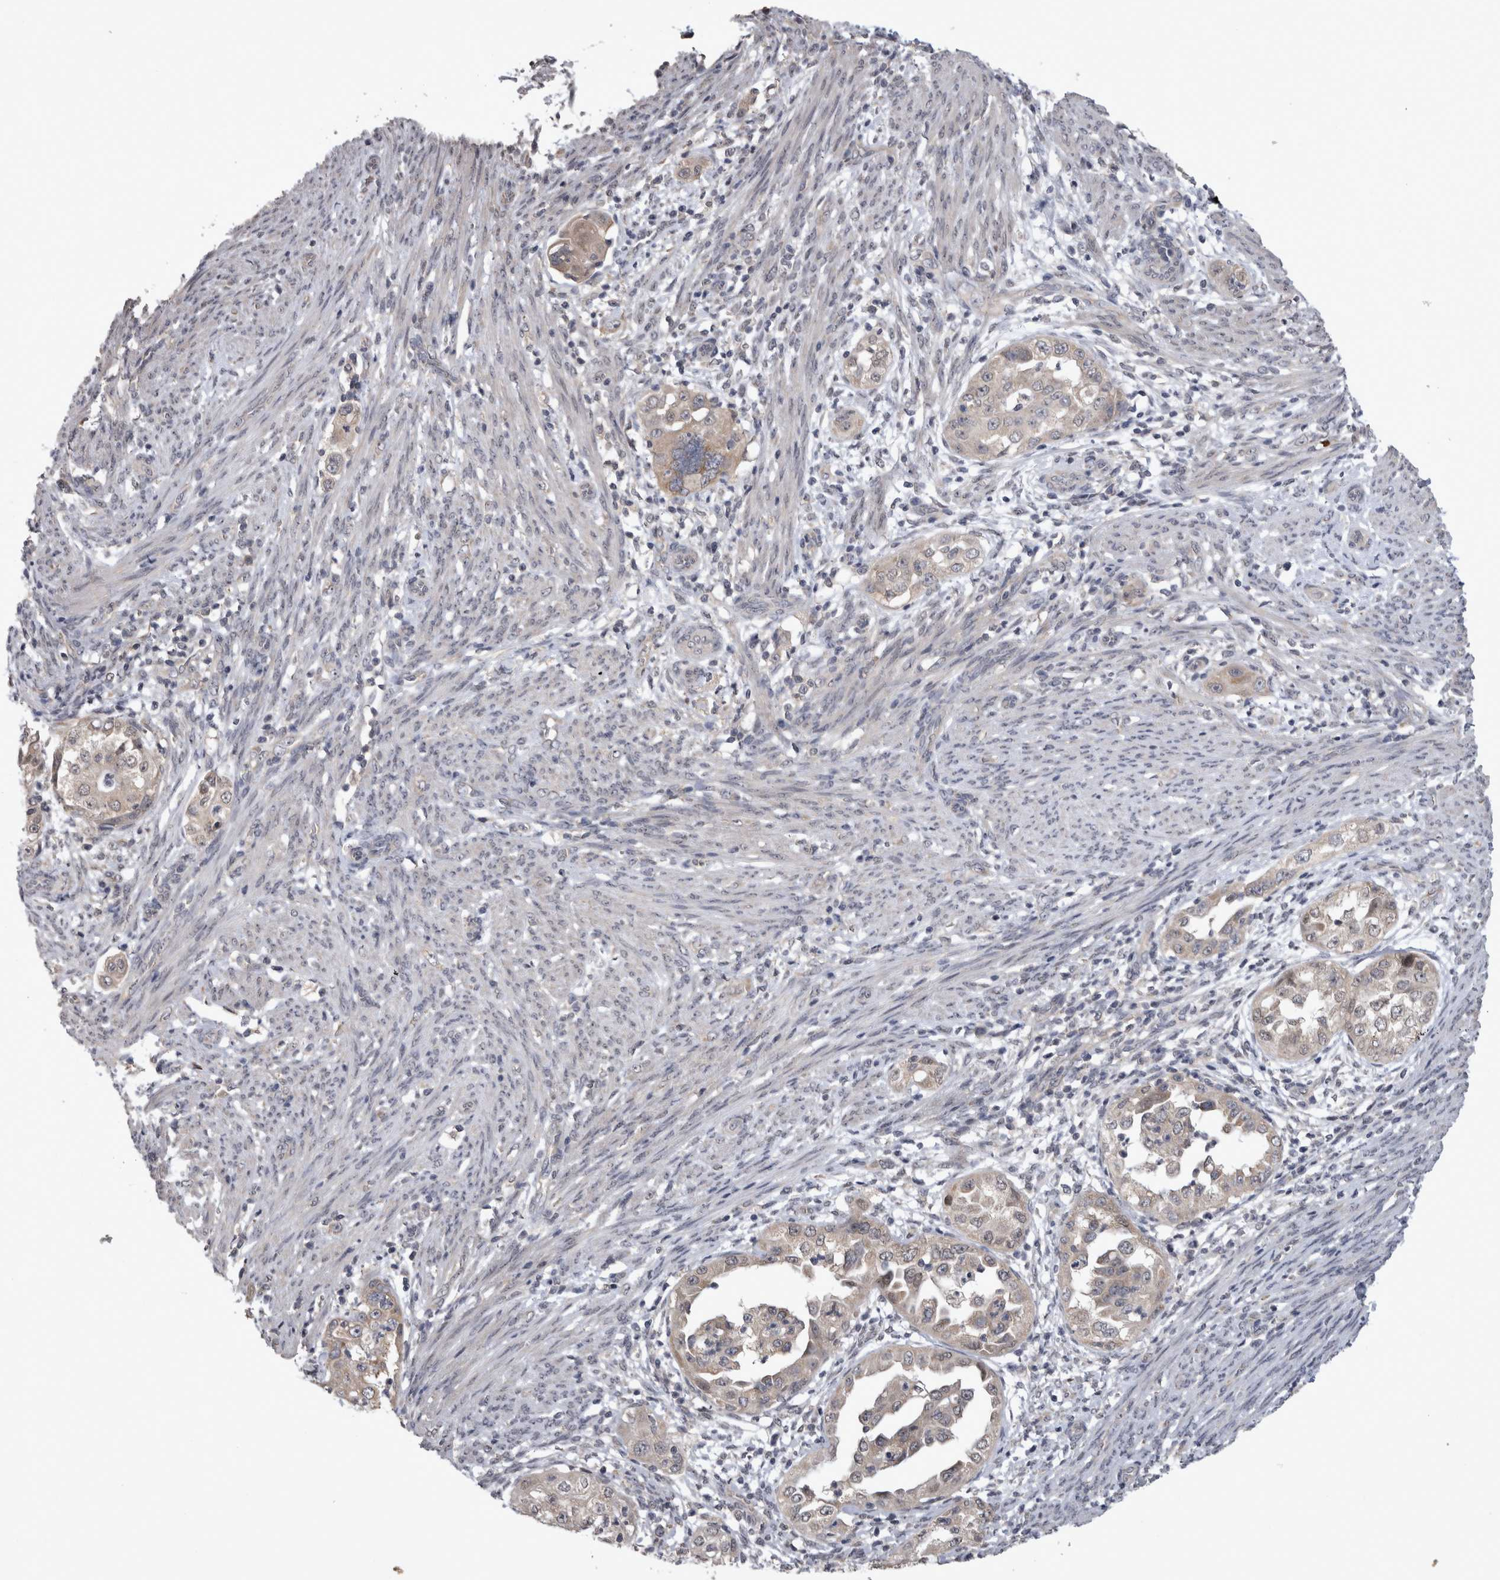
{"staining": {"intensity": "weak", "quantity": "25%-75%", "location": "cytoplasmic/membranous"}, "tissue": "endometrial cancer", "cell_type": "Tumor cells", "image_type": "cancer", "snomed": [{"axis": "morphology", "description": "Adenocarcinoma, NOS"}, {"axis": "topography", "description": "Endometrium"}], "caption": "Protein analysis of endometrial adenocarcinoma tissue shows weak cytoplasmic/membranous staining in about 25%-75% of tumor cells. The staining was performed using DAB (3,3'-diaminobenzidine), with brown indicating positive protein expression. Nuclei are stained blue with hematoxylin.", "gene": "ZNF114", "patient": {"sex": "female", "age": 85}}